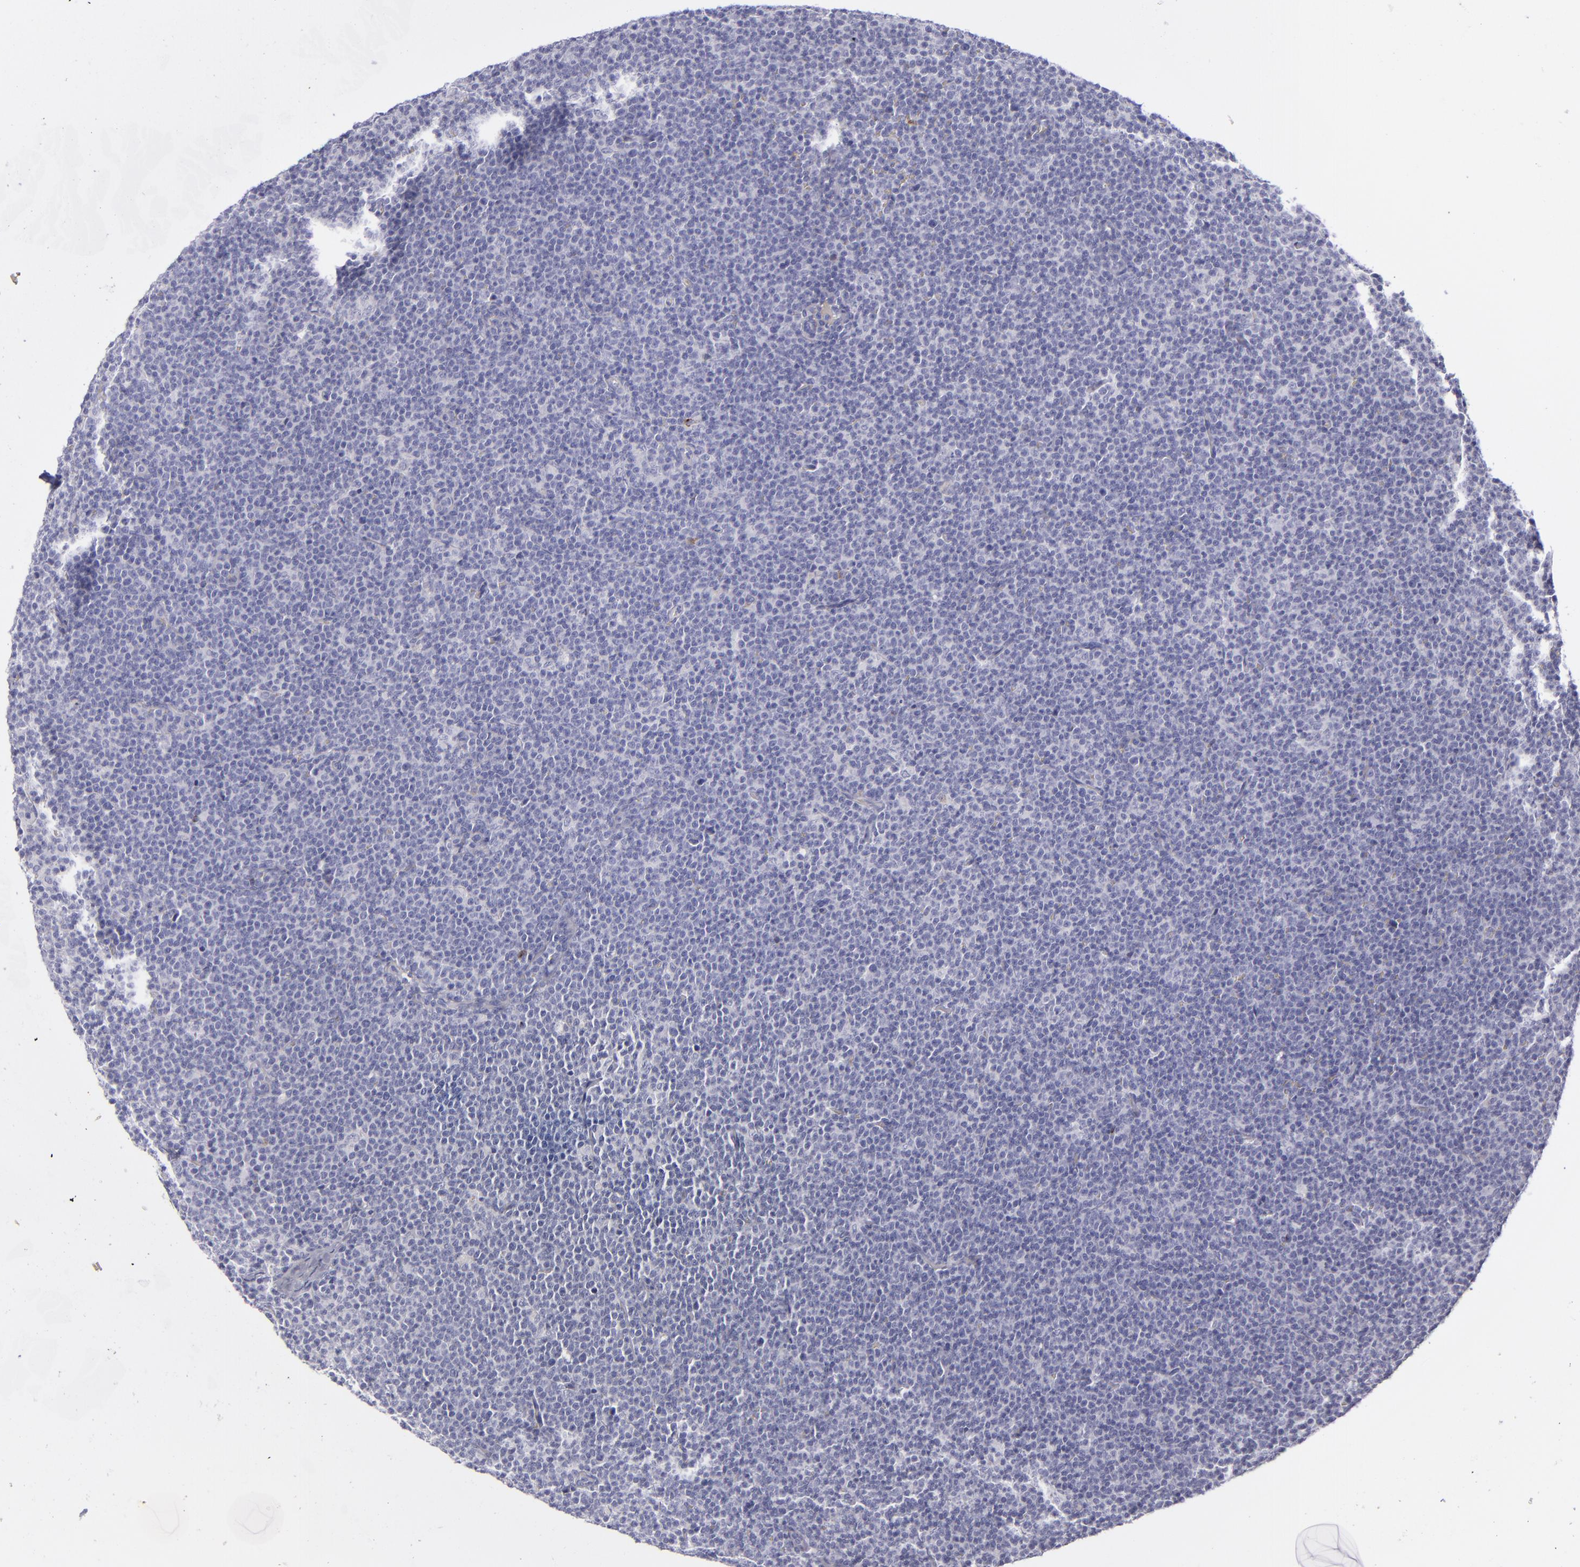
{"staining": {"intensity": "negative", "quantity": "none", "location": "none"}, "tissue": "lymphoma", "cell_type": "Tumor cells", "image_type": "cancer", "snomed": [{"axis": "morphology", "description": "Malignant lymphoma, non-Hodgkin's type, High grade"}, {"axis": "topography", "description": "Lymph node"}], "caption": "Human high-grade malignant lymphoma, non-Hodgkin's type stained for a protein using IHC demonstrates no positivity in tumor cells.", "gene": "CD22", "patient": {"sex": "female", "age": 58}}